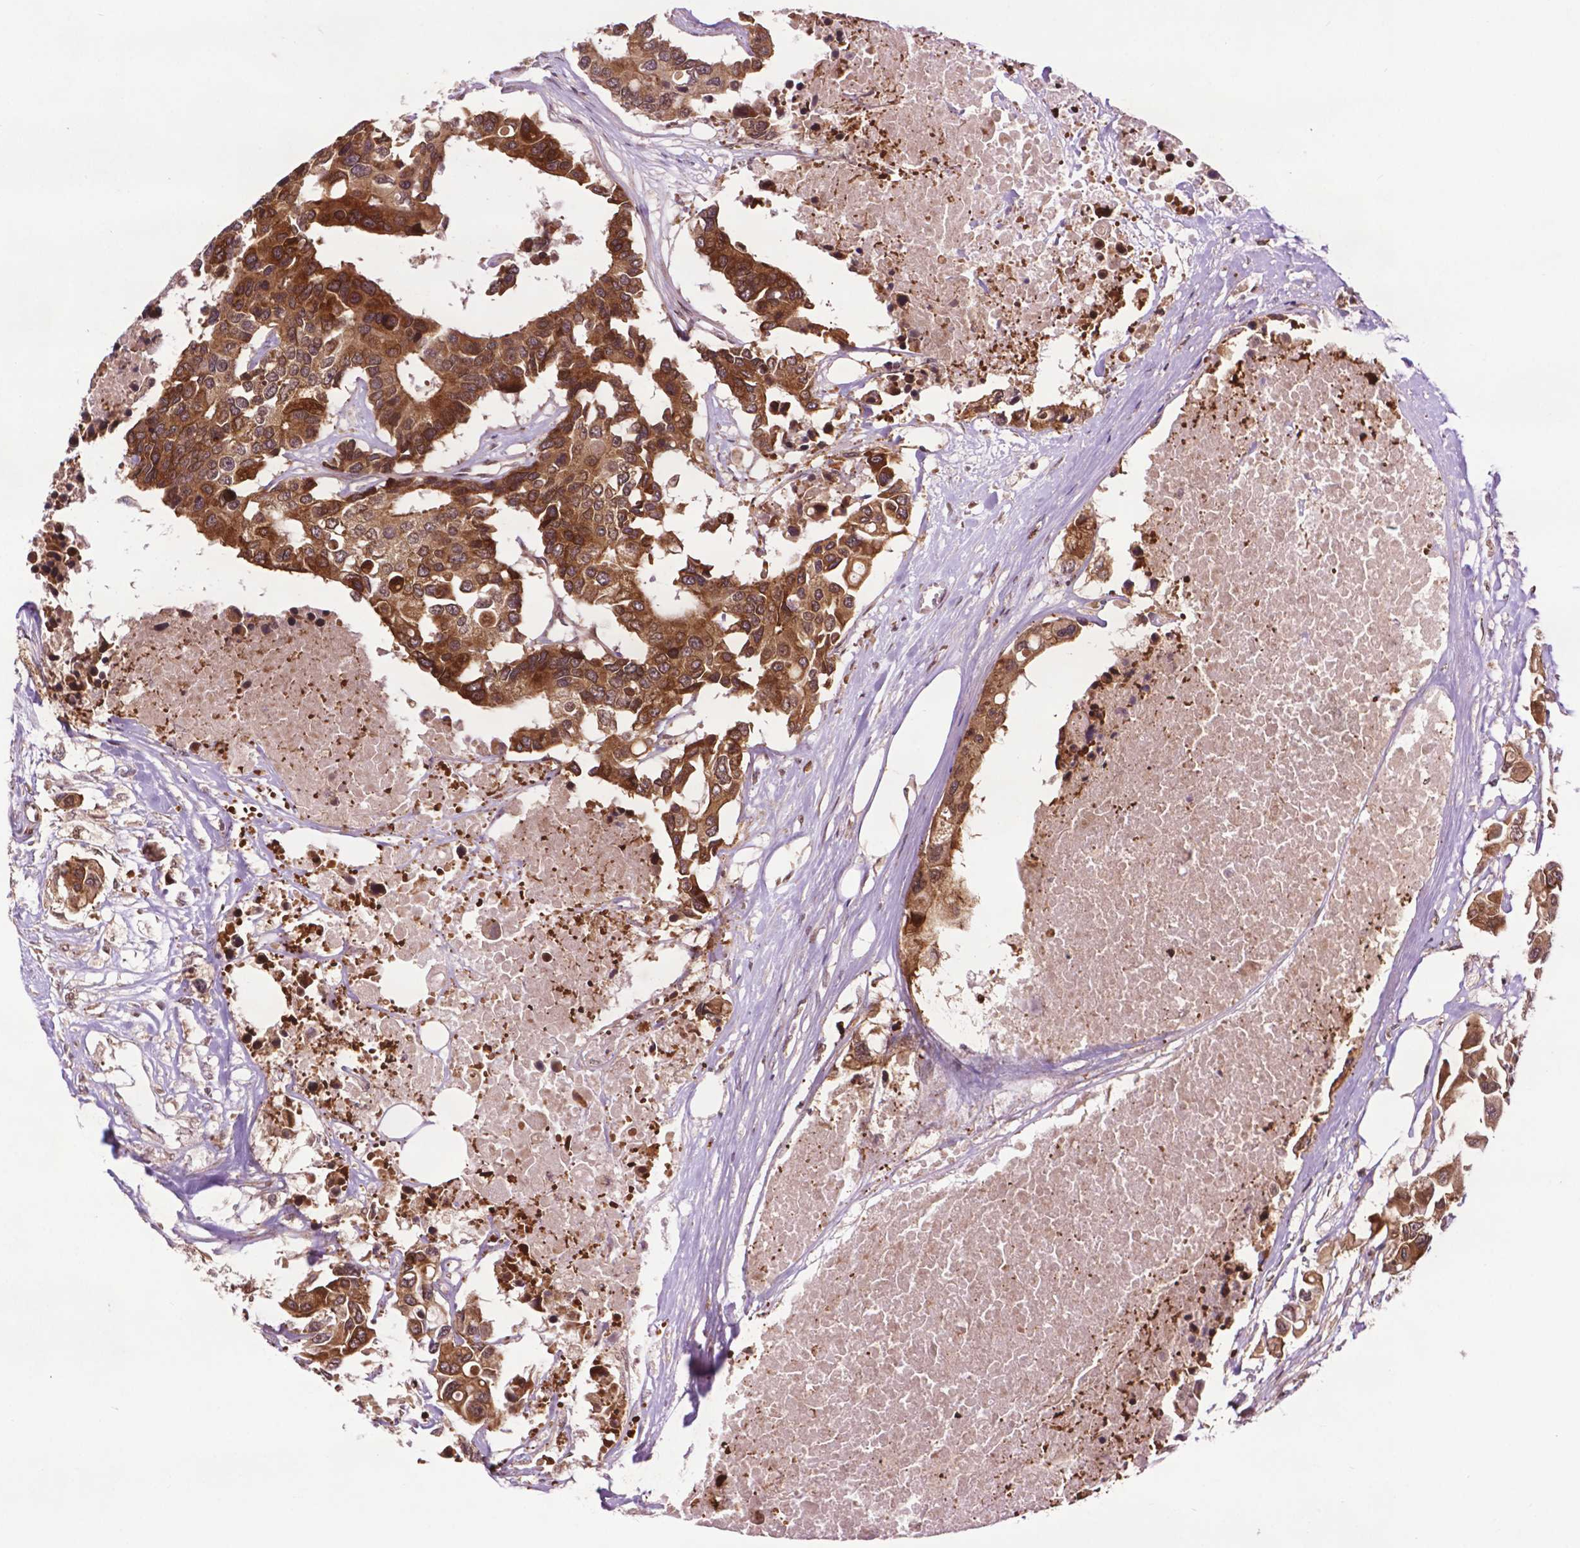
{"staining": {"intensity": "moderate", "quantity": ">75%", "location": "cytoplasmic/membranous"}, "tissue": "colorectal cancer", "cell_type": "Tumor cells", "image_type": "cancer", "snomed": [{"axis": "morphology", "description": "Adenocarcinoma, NOS"}, {"axis": "topography", "description": "Colon"}], "caption": "This histopathology image reveals adenocarcinoma (colorectal) stained with immunohistochemistry to label a protein in brown. The cytoplasmic/membranous of tumor cells show moderate positivity for the protein. Nuclei are counter-stained blue.", "gene": "TMX2", "patient": {"sex": "male", "age": 77}}